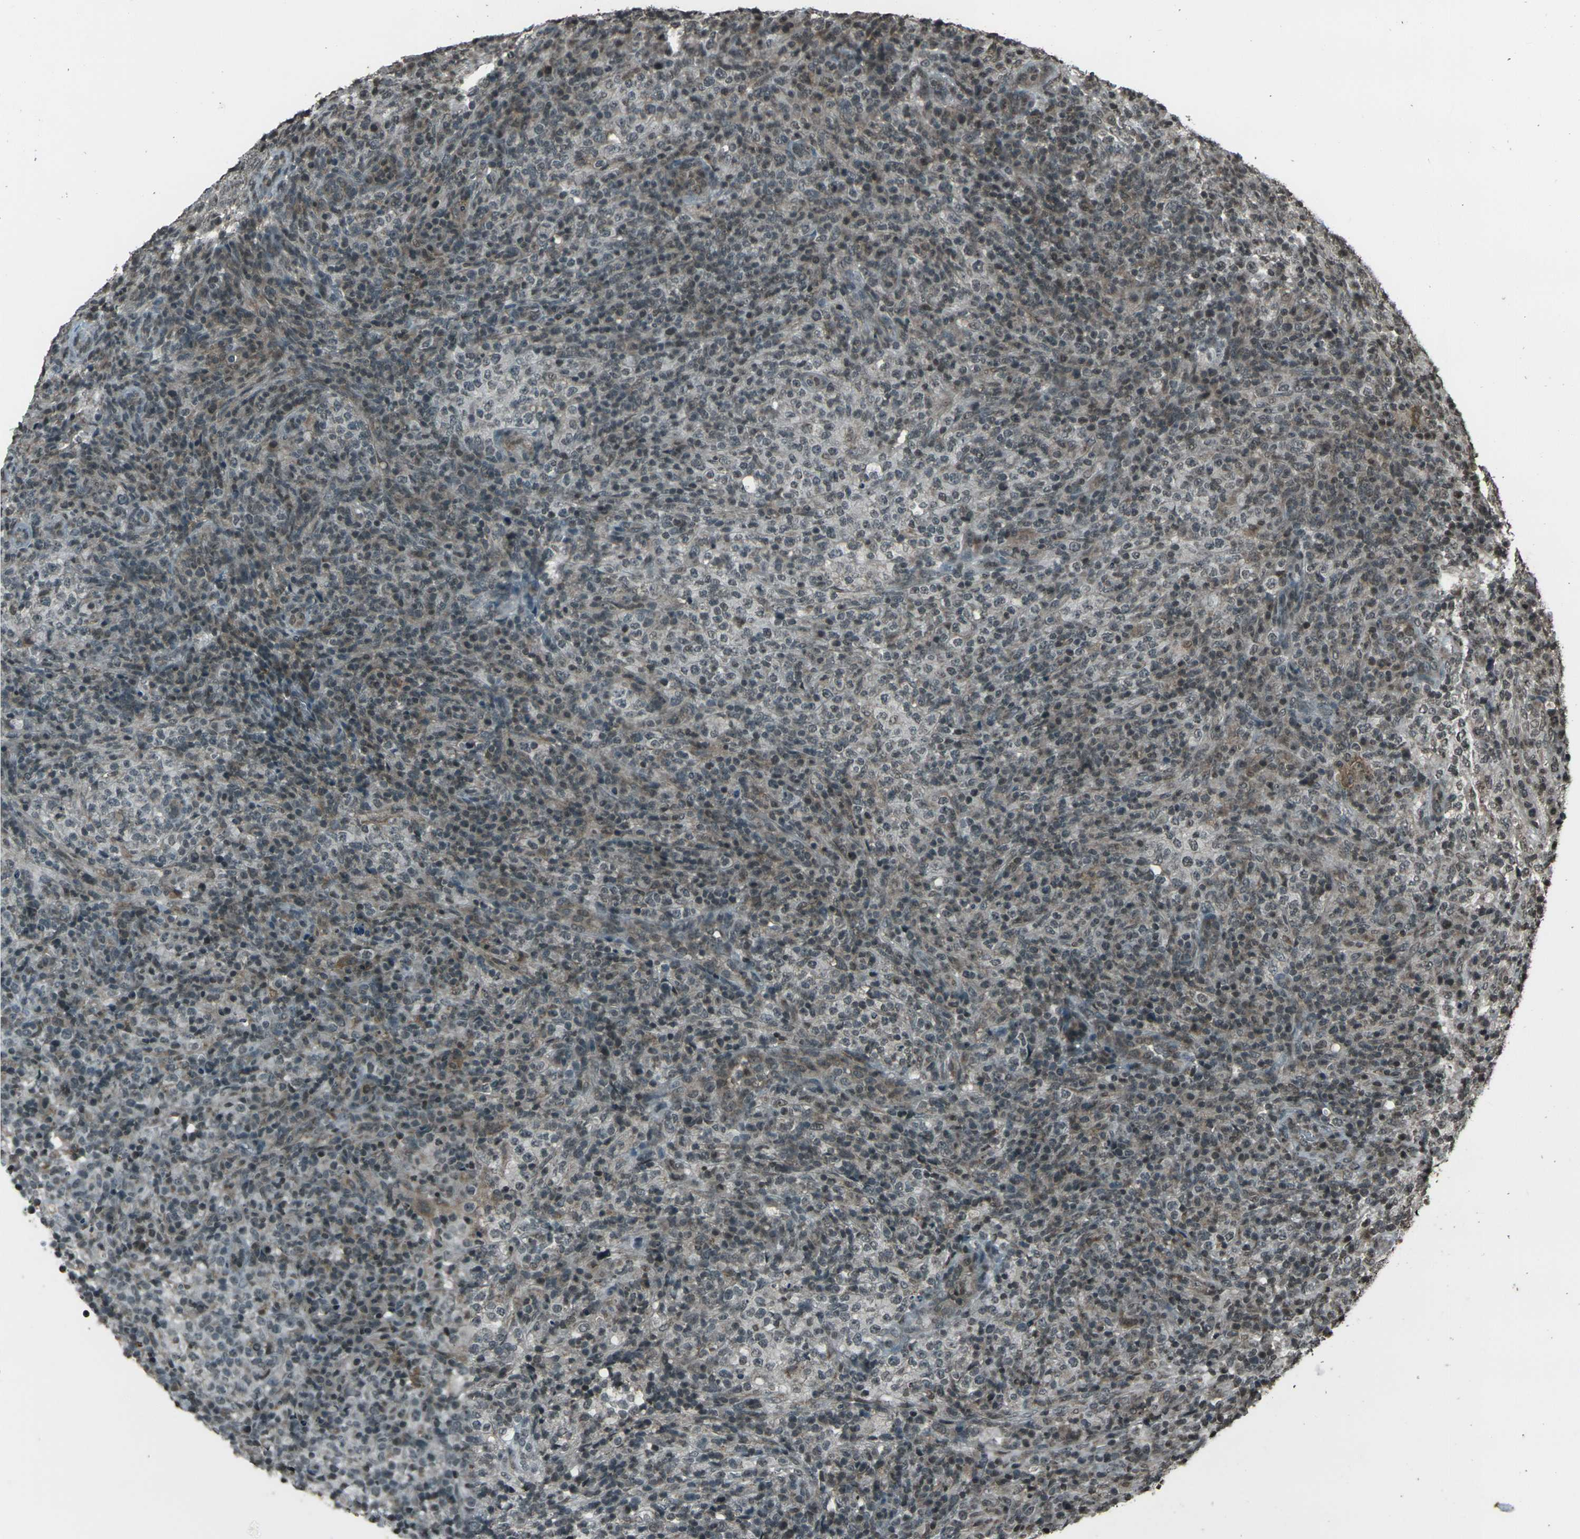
{"staining": {"intensity": "weak", "quantity": "<25%", "location": "nuclear"}, "tissue": "lymphoma", "cell_type": "Tumor cells", "image_type": "cancer", "snomed": [{"axis": "morphology", "description": "Malignant lymphoma, non-Hodgkin's type, High grade"}, {"axis": "topography", "description": "Lymph node"}], "caption": "Tumor cells are negative for protein expression in human lymphoma. Brightfield microscopy of immunohistochemistry (IHC) stained with DAB (brown) and hematoxylin (blue), captured at high magnification.", "gene": "PRPF8", "patient": {"sex": "female", "age": 76}}